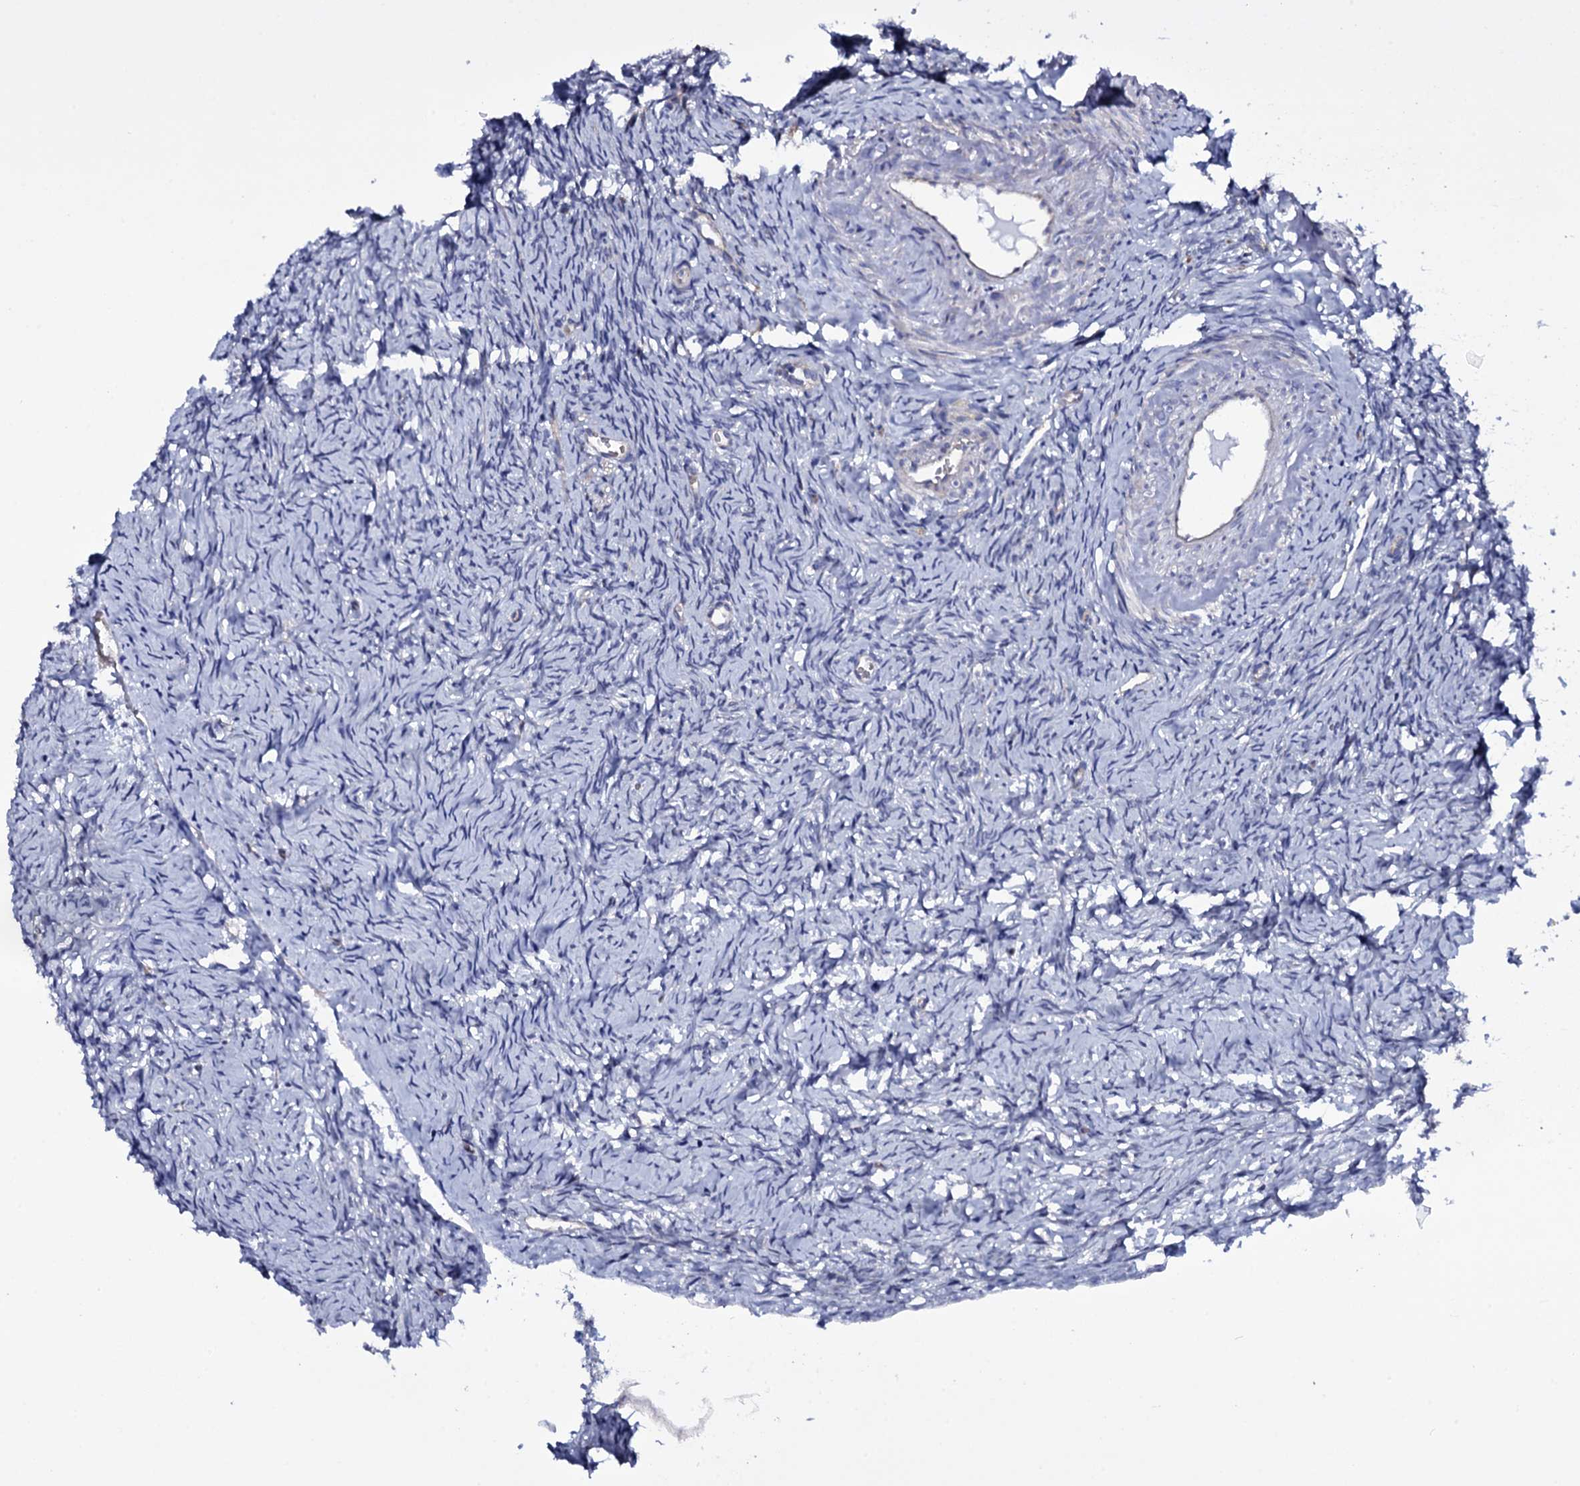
{"staining": {"intensity": "negative", "quantity": "none", "location": "none"}, "tissue": "ovary", "cell_type": "Ovarian stroma cells", "image_type": "normal", "snomed": [{"axis": "morphology", "description": "Normal tissue, NOS"}, {"axis": "topography", "description": "Ovary"}], "caption": "Ovarian stroma cells show no significant protein expression in unremarkable ovary. (Stains: DAB IHC with hematoxylin counter stain, Microscopy: brightfield microscopy at high magnification).", "gene": "GAREM1", "patient": {"sex": "female", "age": 51}}